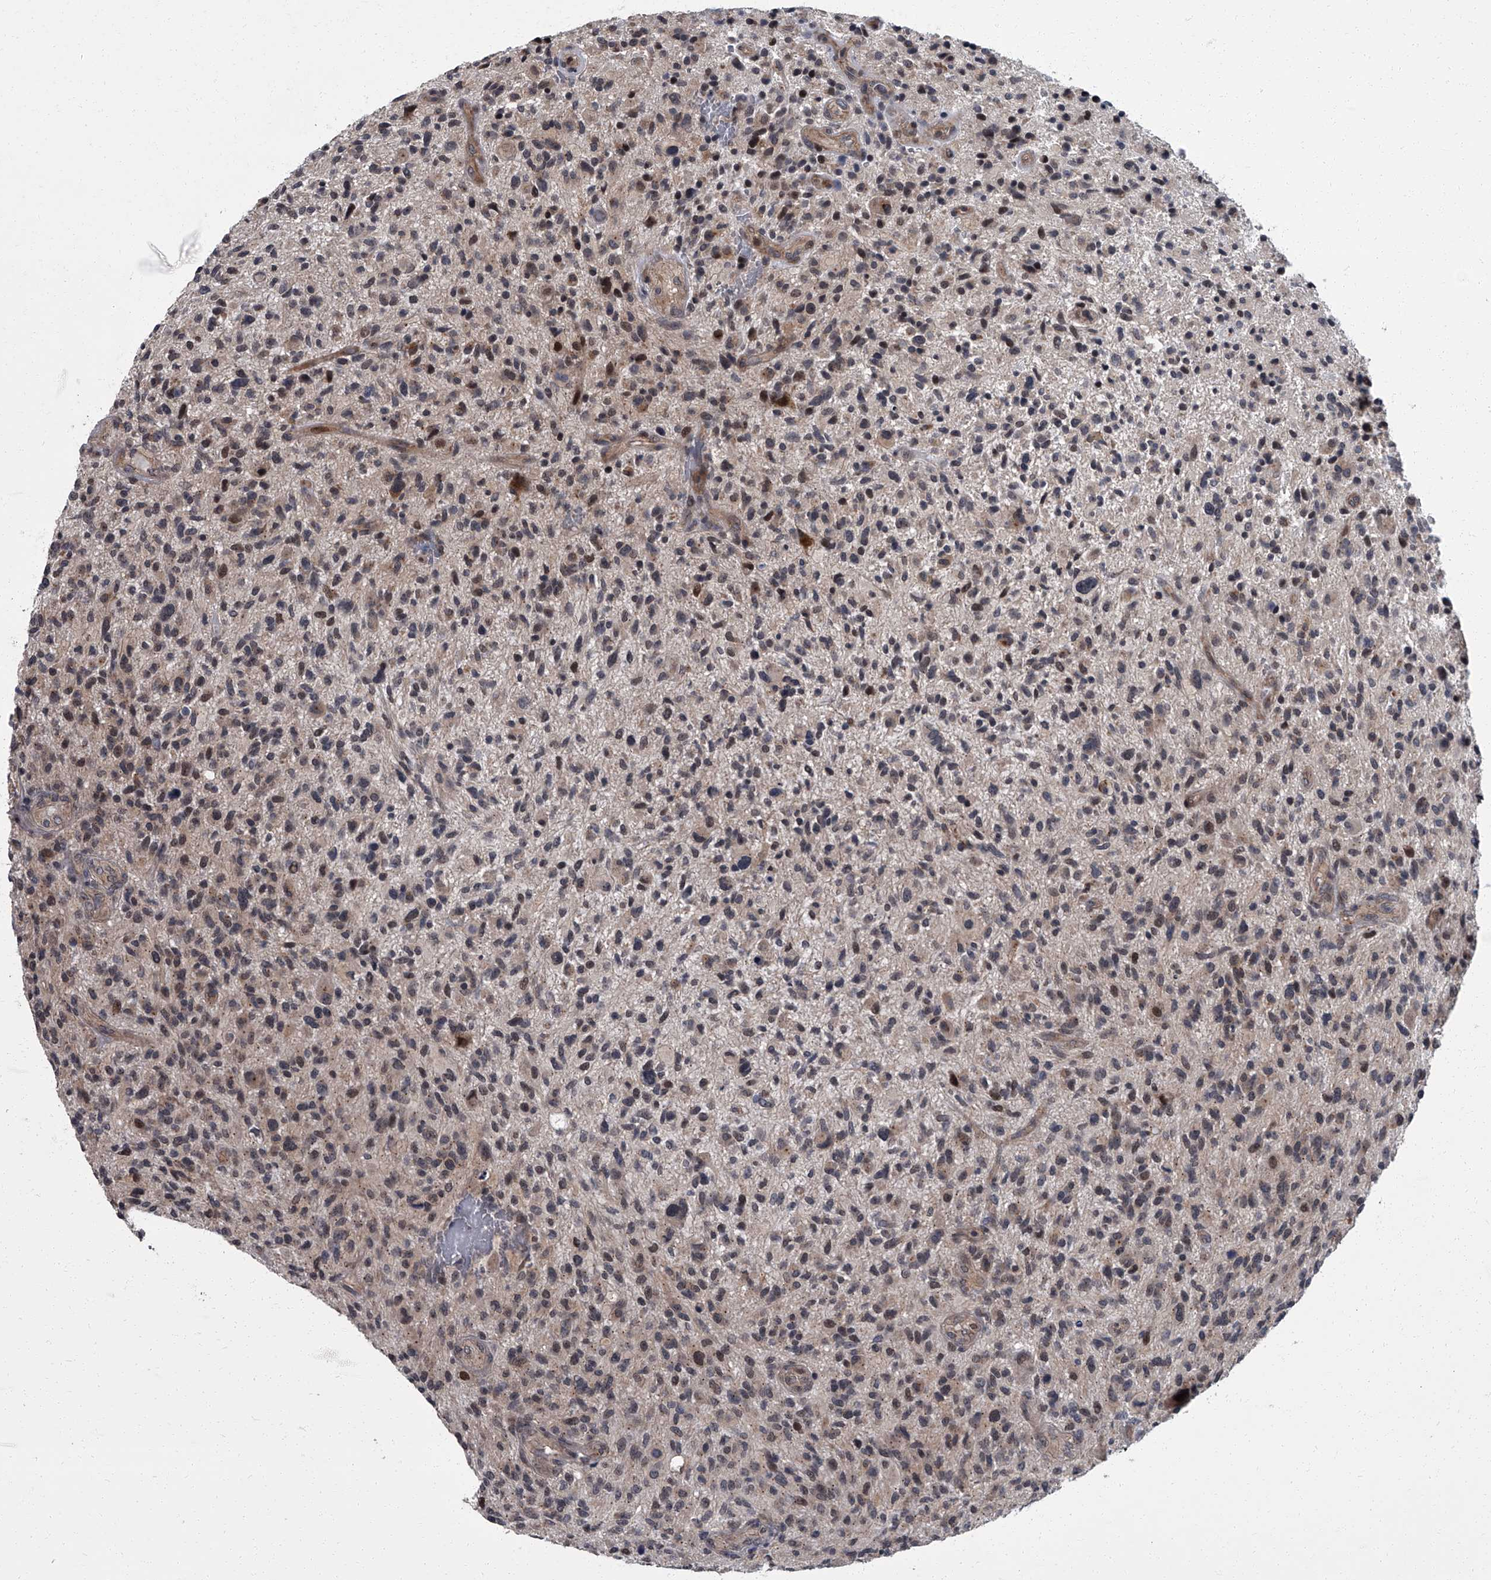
{"staining": {"intensity": "weak", "quantity": ">75%", "location": "cytoplasmic/membranous,nuclear"}, "tissue": "glioma", "cell_type": "Tumor cells", "image_type": "cancer", "snomed": [{"axis": "morphology", "description": "Glioma, malignant, High grade"}, {"axis": "topography", "description": "Brain"}], "caption": "The image displays a brown stain indicating the presence of a protein in the cytoplasmic/membranous and nuclear of tumor cells in glioma.", "gene": "ZNF274", "patient": {"sex": "male", "age": 47}}